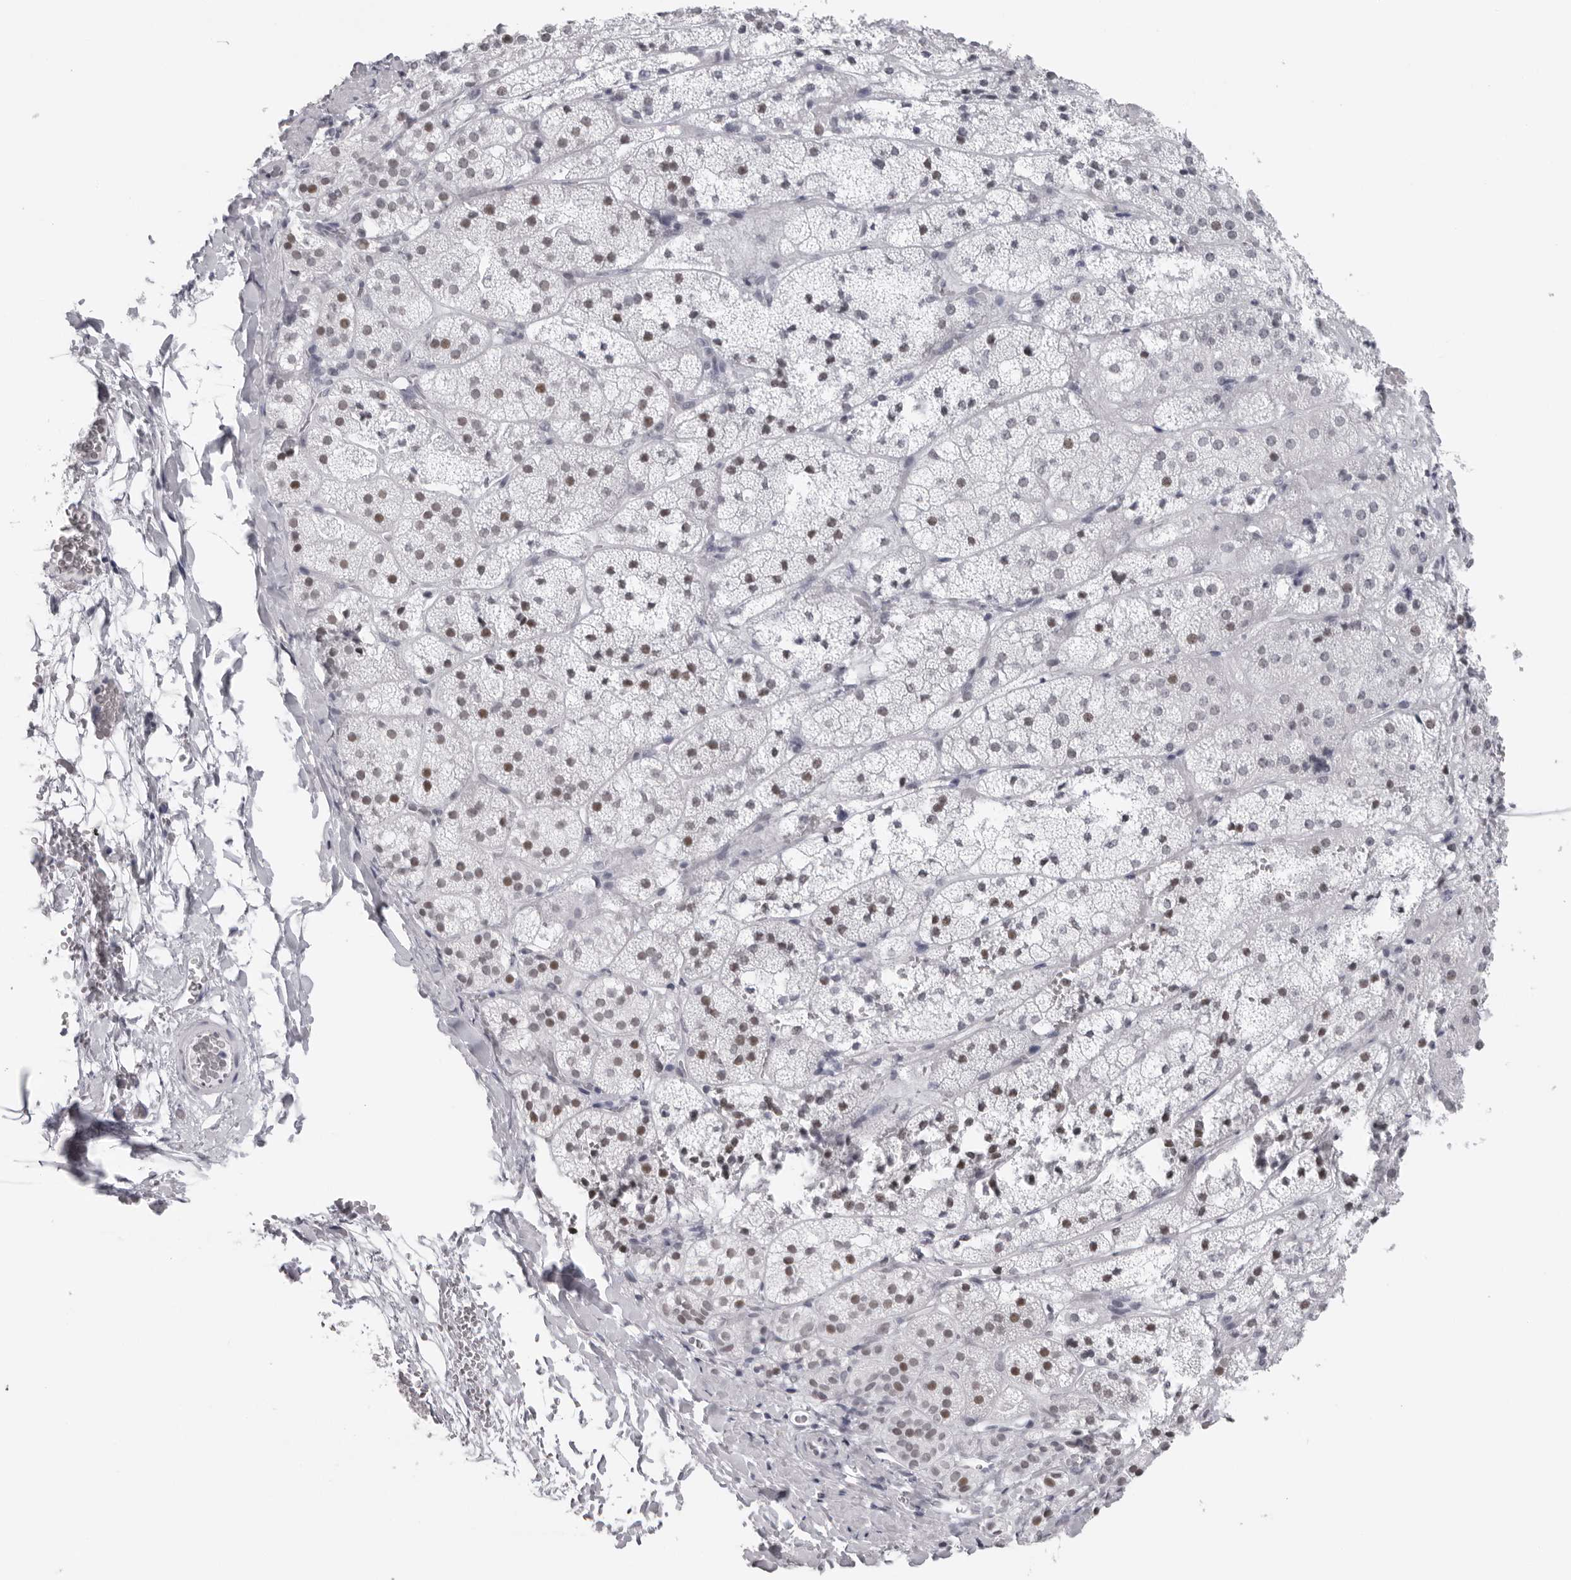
{"staining": {"intensity": "moderate", "quantity": "25%-75%", "location": "nuclear"}, "tissue": "adrenal gland", "cell_type": "Glandular cells", "image_type": "normal", "snomed": [{"axis": "morphology", "description": "Normal tissue, NOS"}, {"axis": "topography", "description": "Adrenal gland"}], "caption": "Immunohistochemical staining of unremarkable human adrenal gland displays medium levels of moderate nuclear expression in approximately 25%-75% of glandular cells. The staining was performed using DAB (3,3'-diaminobenzidine), with brown indicating positive protein expression. Nuclei are stained blue with hematoxylin.", "gene": "ESPN", "patient": {"sex": "female", "age": 44}}